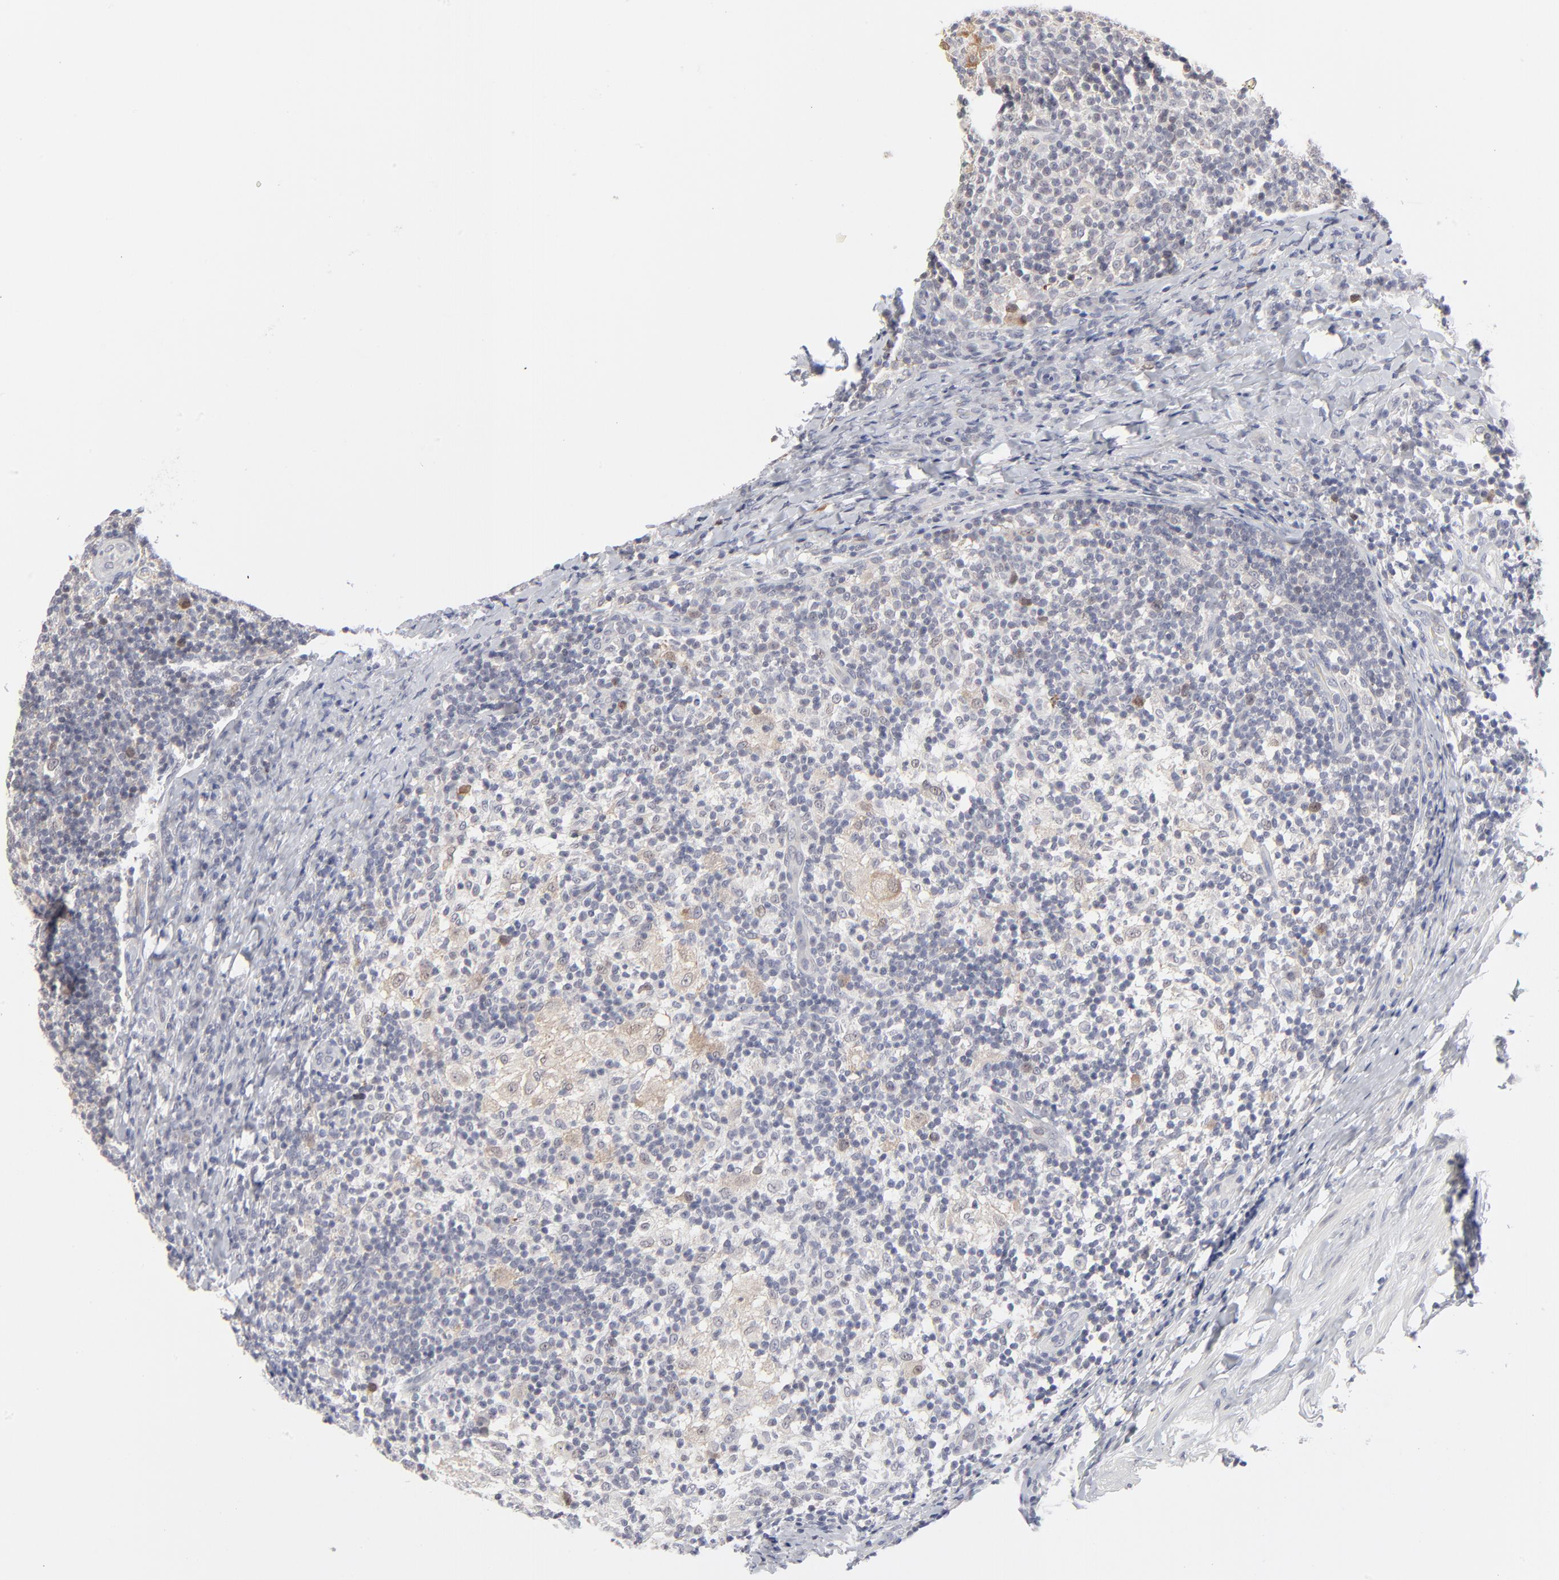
{"staining": {"intensity": "moderate", "quantity": "<25%", "location": "cytoplasmic/membranous"}, "tissue": "lymph node", "cell_type": "Germinal center cells", "image_type": "normal", "snomed": [{"axis": "morphology", "description": "Normal tissue, NOS"}, {"axis": "morphology", "description": "Inflammation, NOS"}, {"axis": "topography", "description": "Lymph node"}], "caption": "IHC image of normal lymph node: human lymph node stained using IHC demonstrates low levels of moderate protein expression localized specifically in the cytoplasmic/membranous of germinal center cells, appearing as a cytoplasmic/membranous brown color.", "gene": "AURKA", "patient": {"sex": "male", "age": 46}}